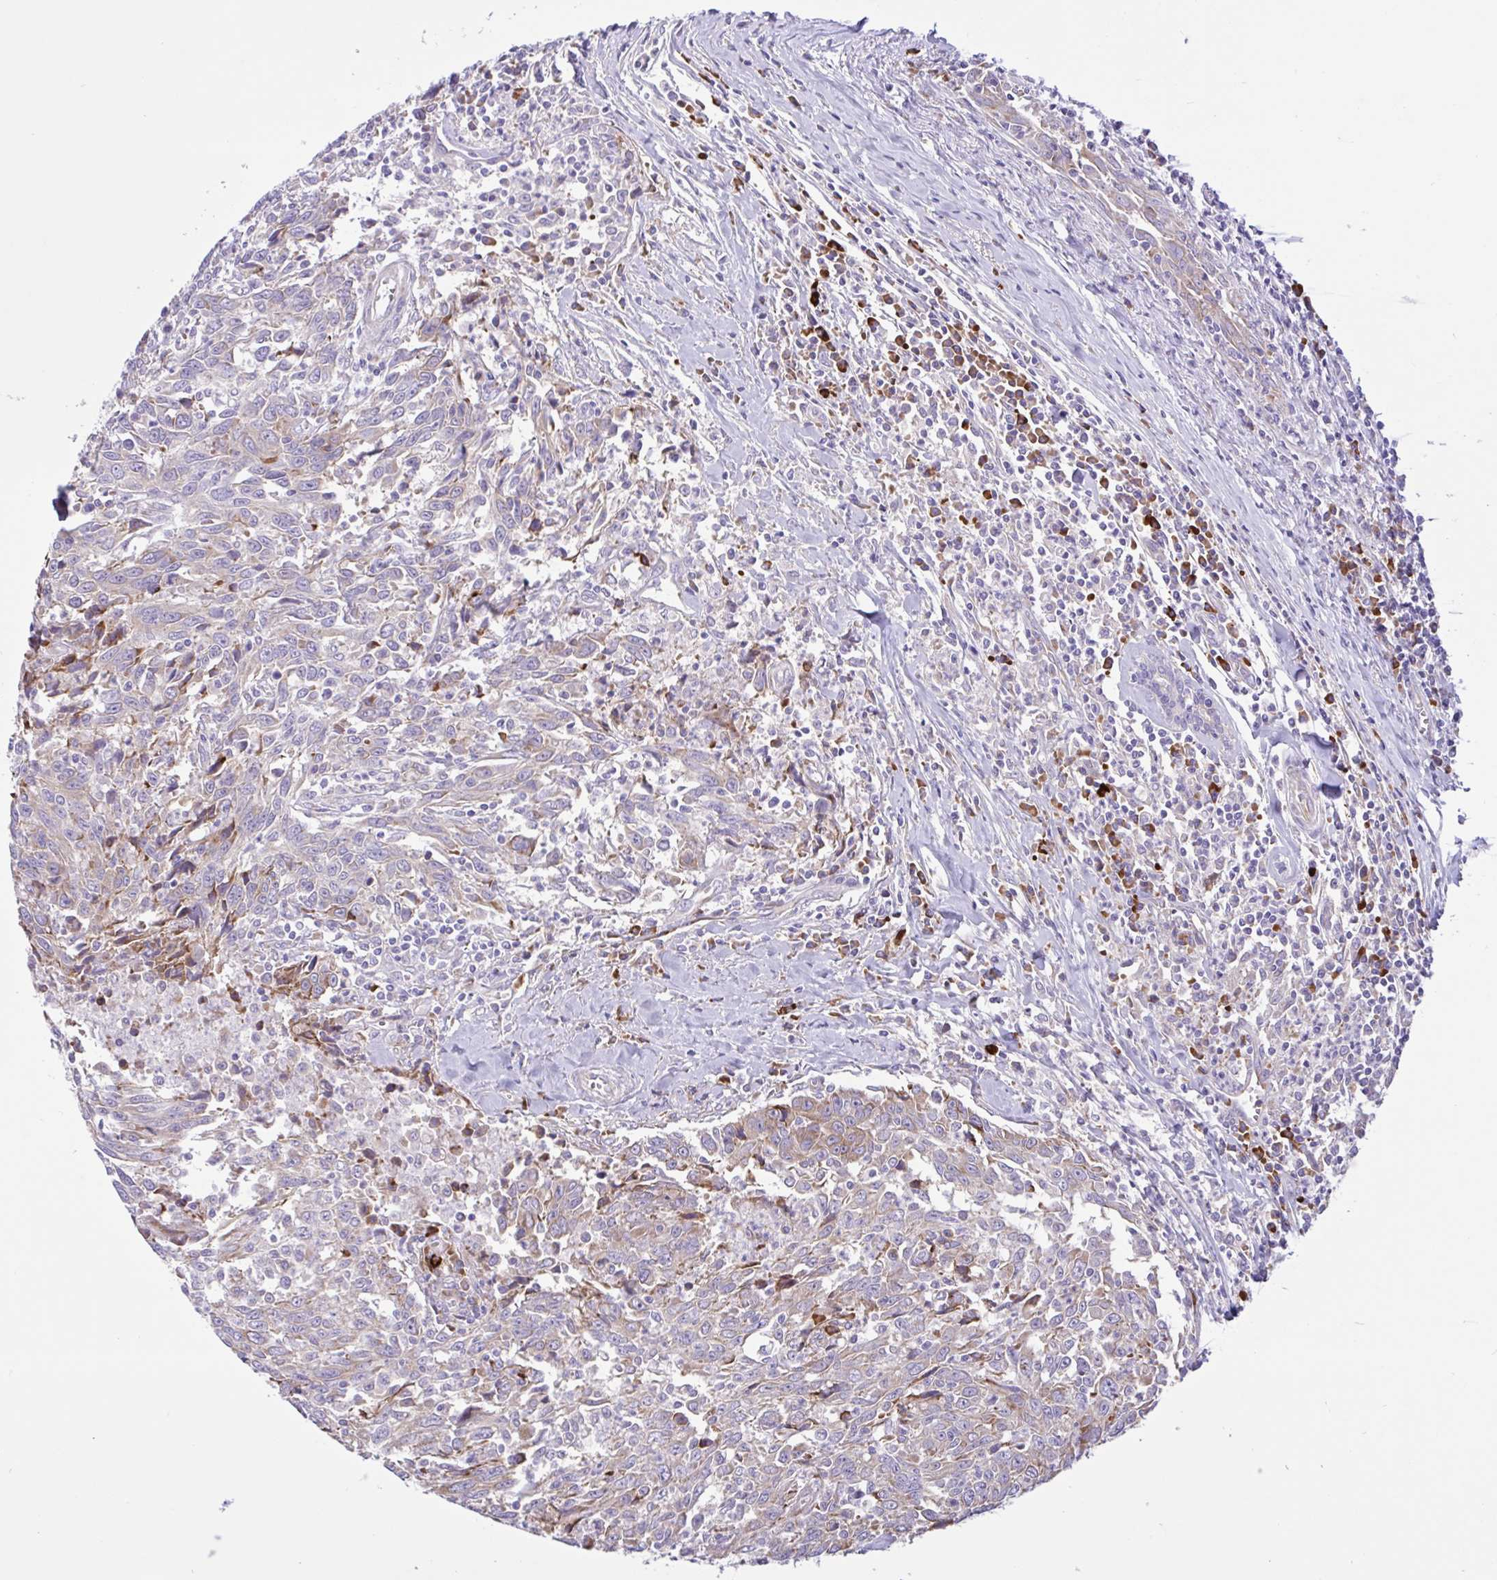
{"staining": {"intensity": "weak", "quantity": "25%-75%", "location": "cytoplasmic/membranous"}, "tissue": "breast cancer", "cell_type": "Tumor cells", "image_type": "cancer", "snomed": [{"axis": "morphology", "description": "Duct carcinoma"}, {"axis": "topography", "description": "Breast"}], "caption": "Breast invasive ductal carcinoma stained with DAB IHC demonstrates low levels of weak cytoplasmic/membranous positivity in approximately 25%-75% of tumor cells. The protein of interest is shown in brown color, while the nuclei are stained blue.", "gene": "DSC3", "patient": {"sex": "female", "age": 50}}